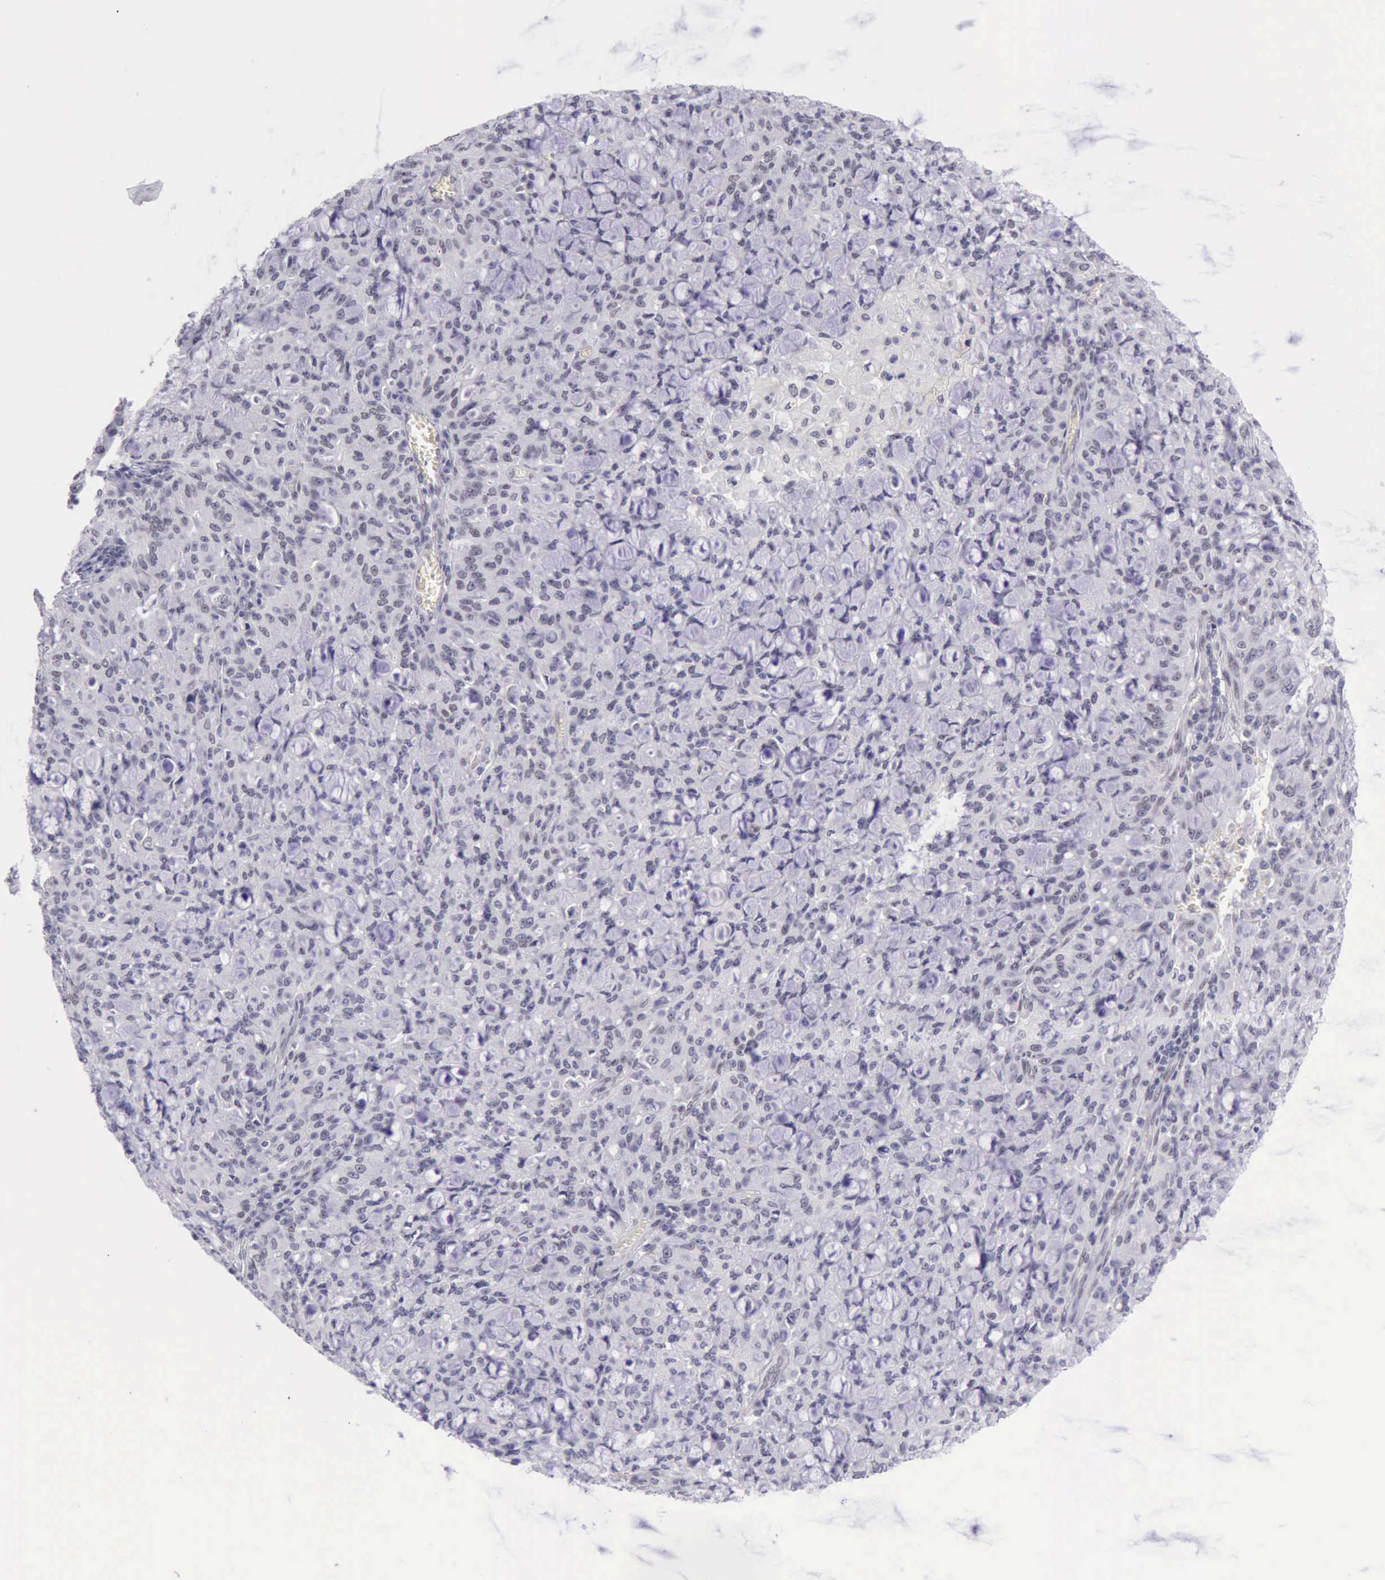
{"staining": {"intensity": "negative", "quantity": "none", "location": "none"}, "tissue": "lung cancer", "cell_type": "Tumor cells", "image_type": "cancer", "snomed": [{"axis": "morphology", "description": "Adenocarcinoma, NOS"}, {"axis": "topography", "description": "Lung"}], "caption": "Protein analysis of lung cancer (adenocarcinoma) displays no significant staining in tumor cells.", "gene": "EP300", "patient": {"sex": "female", "age": 44}}